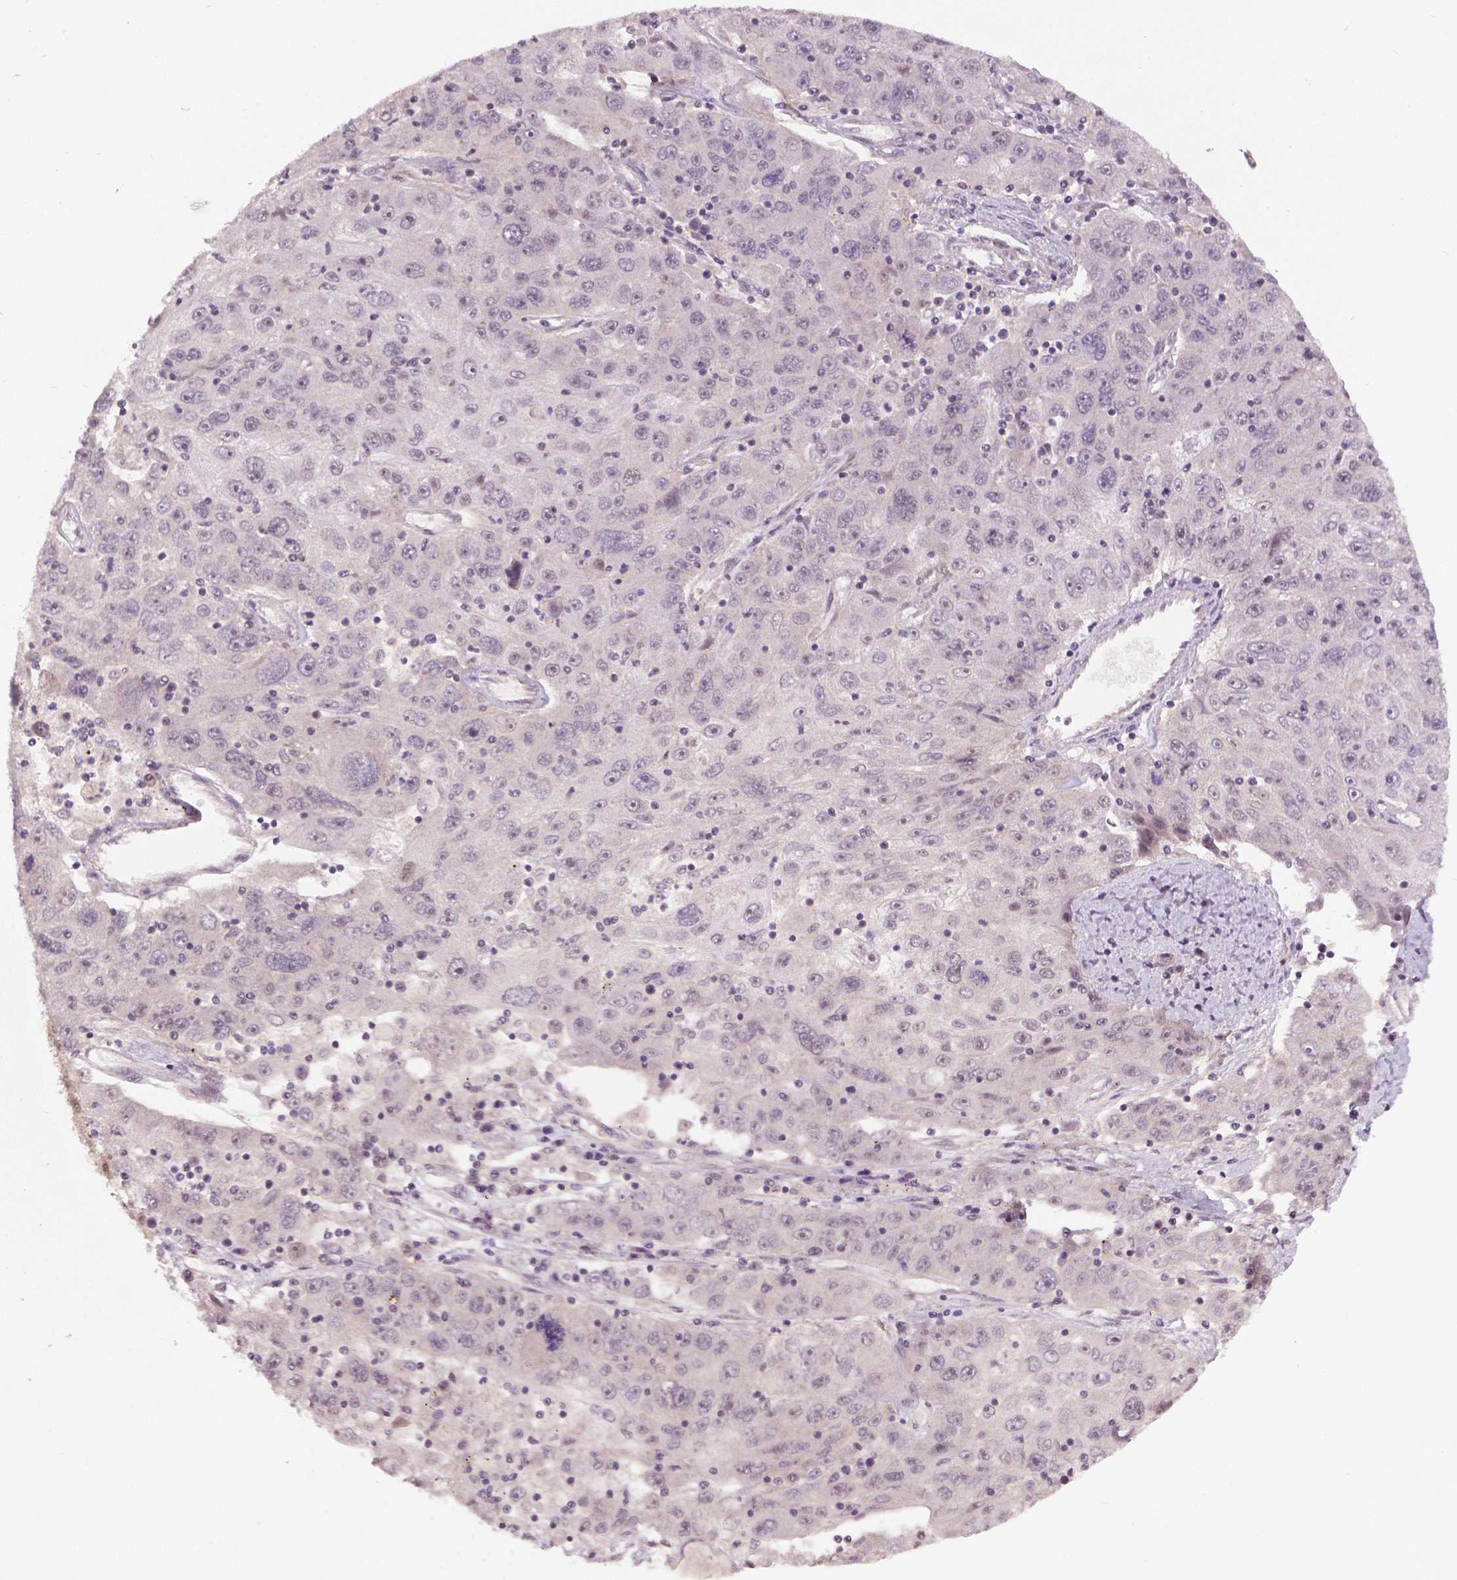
{"staining": {"intensity": "negative", "quantity": "none", "location": "none"}, "tissue": "stomach cancer", "cell_type": "Tumor cells", "image_type": "cancer", "snomed": [{"axis": "morphology", "description": "Adenocarcinoma, NOS"}, {"axis": "topography", "description": "Stomach"}], "caption": "A photomicrograph of stomach cancer (adenocarcinoma) stained for a protein reveals no brown staining in tumor cells.", "gene": "ANKRD54", "patient": {"sex": "male", "age": 56}}